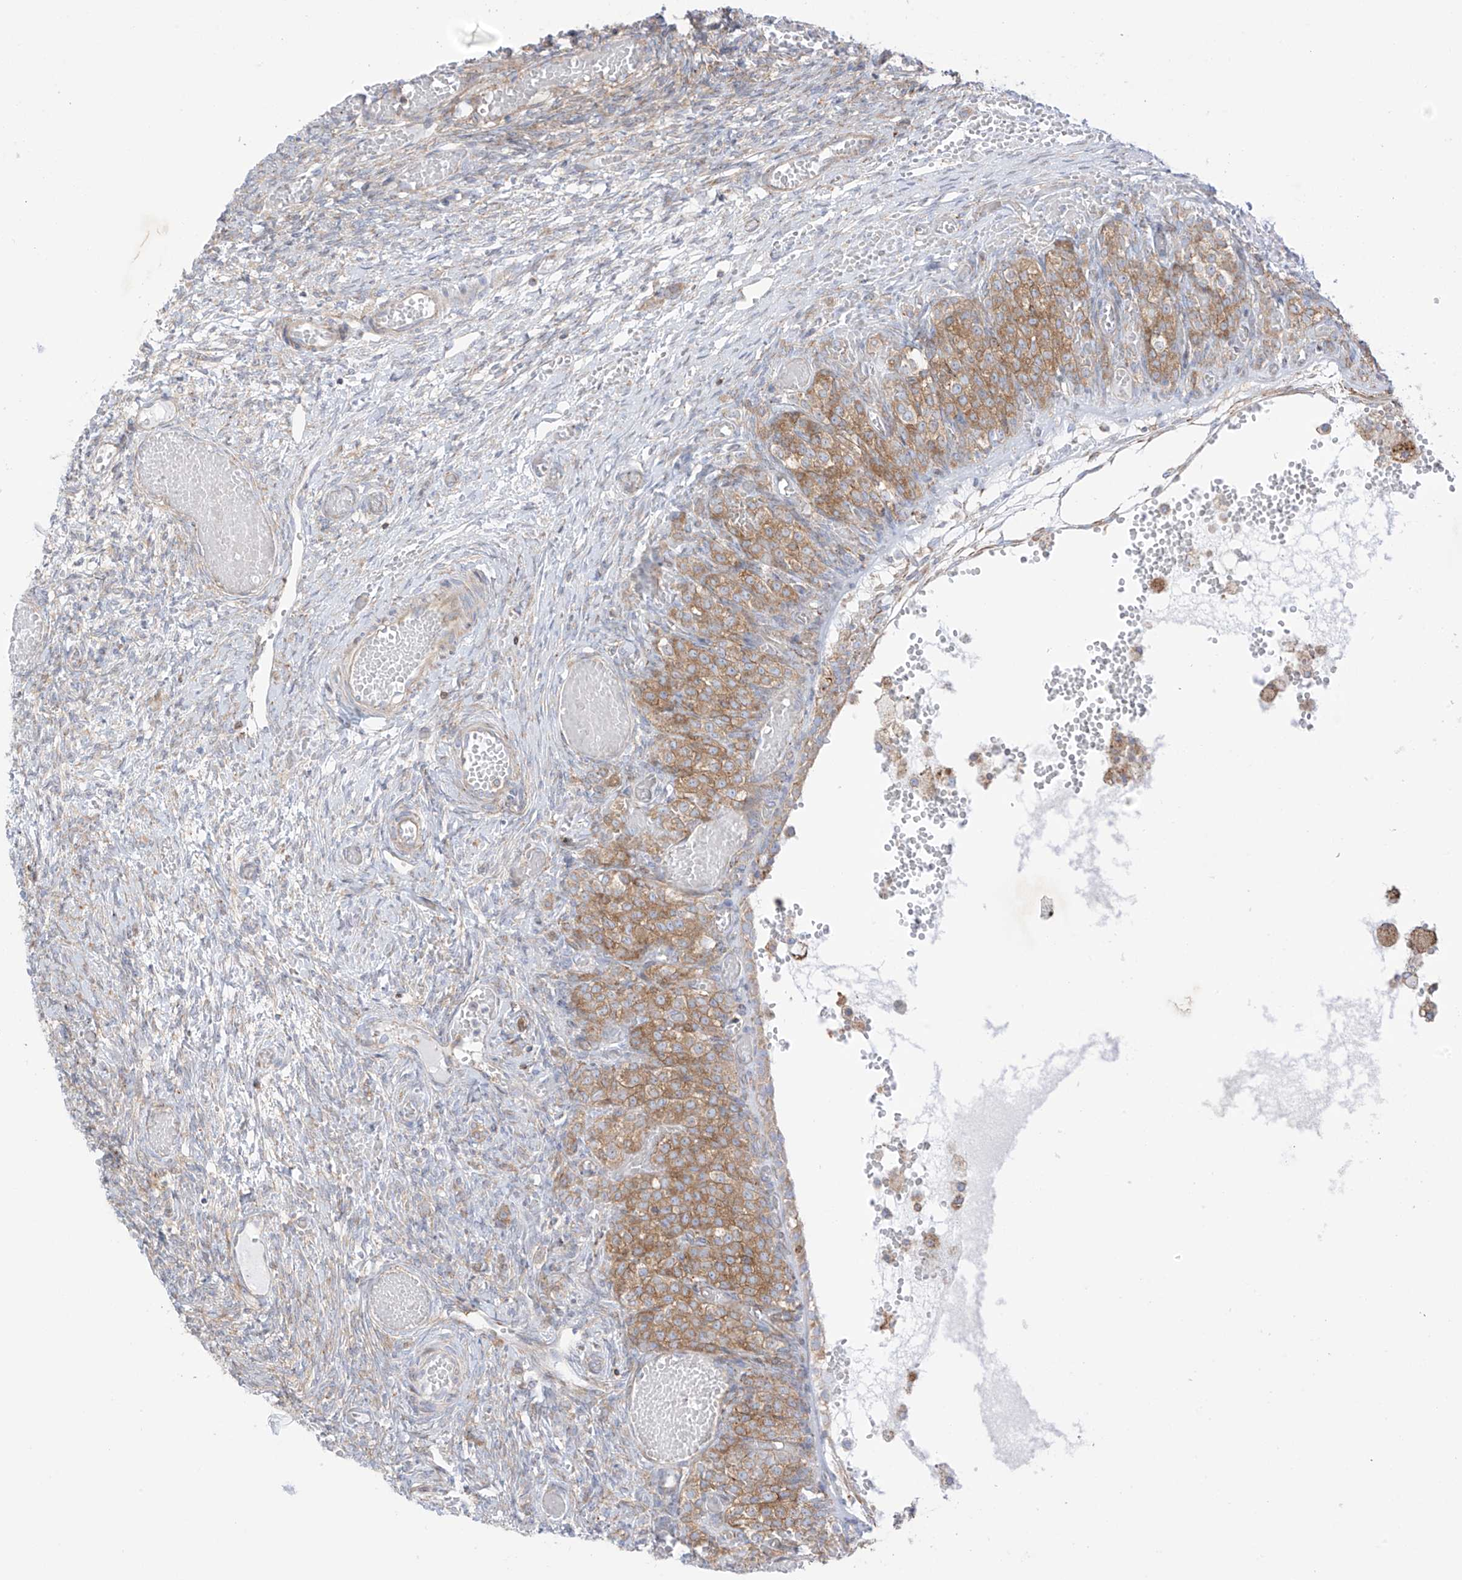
{"staining": {"intensity": "moderate", "quantity": "25%-75%", "location": "cytoplasmic/membranous"}, "tissue": "ovary", "cell_type": "Ovarian stroma cells", "image_type": "normal", "snomed": [{"axis": "morphology", "description": "Adenocarcinoma, NOS"}, {"axis": "topography", "description": "Endometrium"}], "caption": "Protein expression analysis of unremarkable human ovary reveals moderate cytoplasmic/membranous staining in approximately 25%-75% of ovarian stroma cells. (DAB (3,3'-diaminobenzidine) IHC, brown staining for protein, blue staining for nuclei).", "gene": "XKR3", "patient": {"sex": "female", "age": 32}}